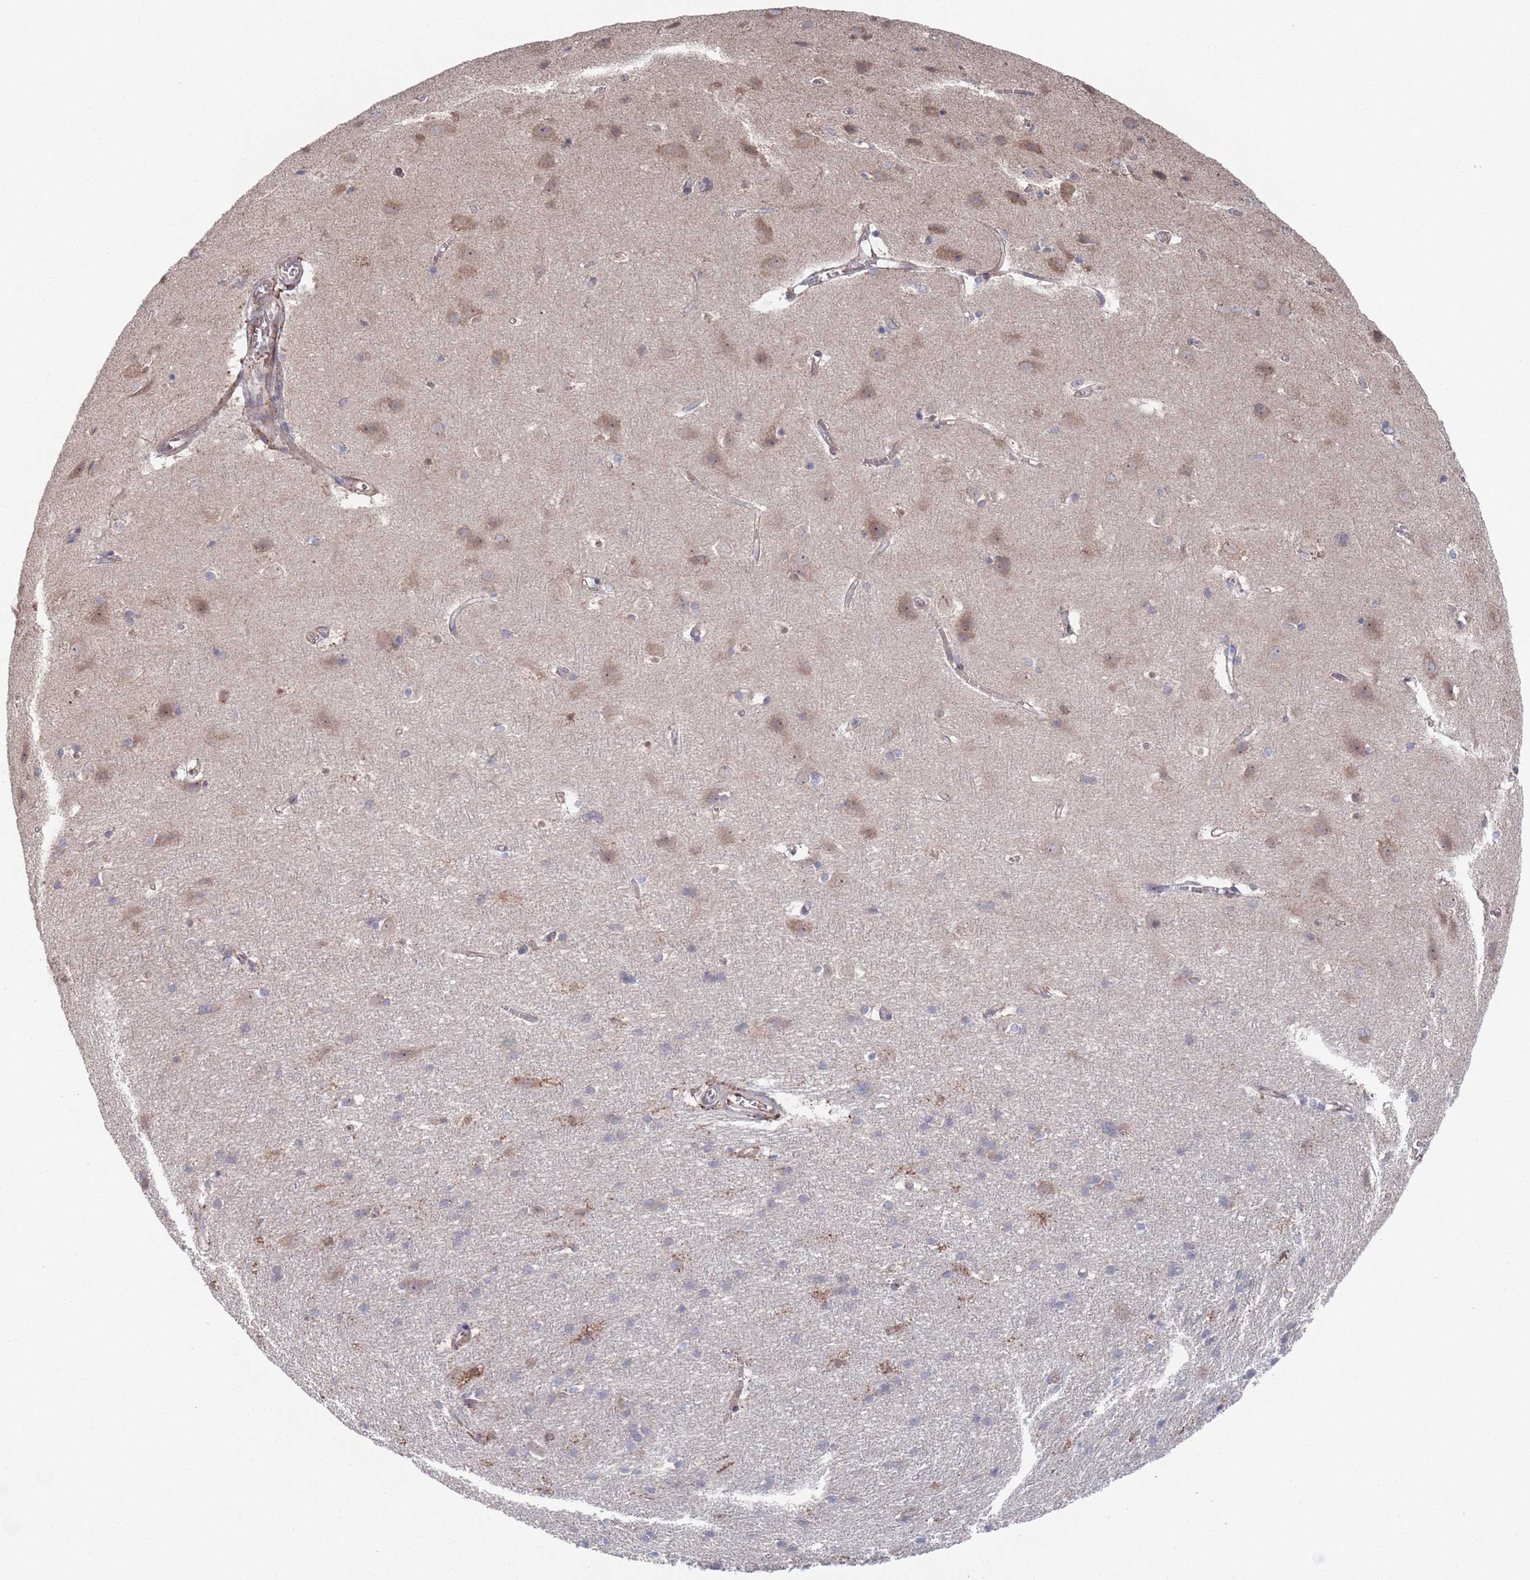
{"staining": {"intensity": "weak", "quantity": ">75%", "location": "cytoplasmic/membranous"}, "tissue": "cerebral cortex", "cell_type": "Endothelial cells", "image_type": "normal", "snomed": [{"axis": "morphology", "description": "Normal tissue, NOS"}, {"axis": "topography", "description": "Cerebral cortex"}], "caption": "Immunohistochemical staining of normal cerebral cortex shows >75% levels of weak cytoplasmic/membranous protein staining in approximately >75% of endothelial cells. (Stains: DAB in brown, nuclei in blue, Microscopy: brightfield microscopy at high magnification).", "gene": "CCDC106", "patient": {"sex": "male", "age": 54}}